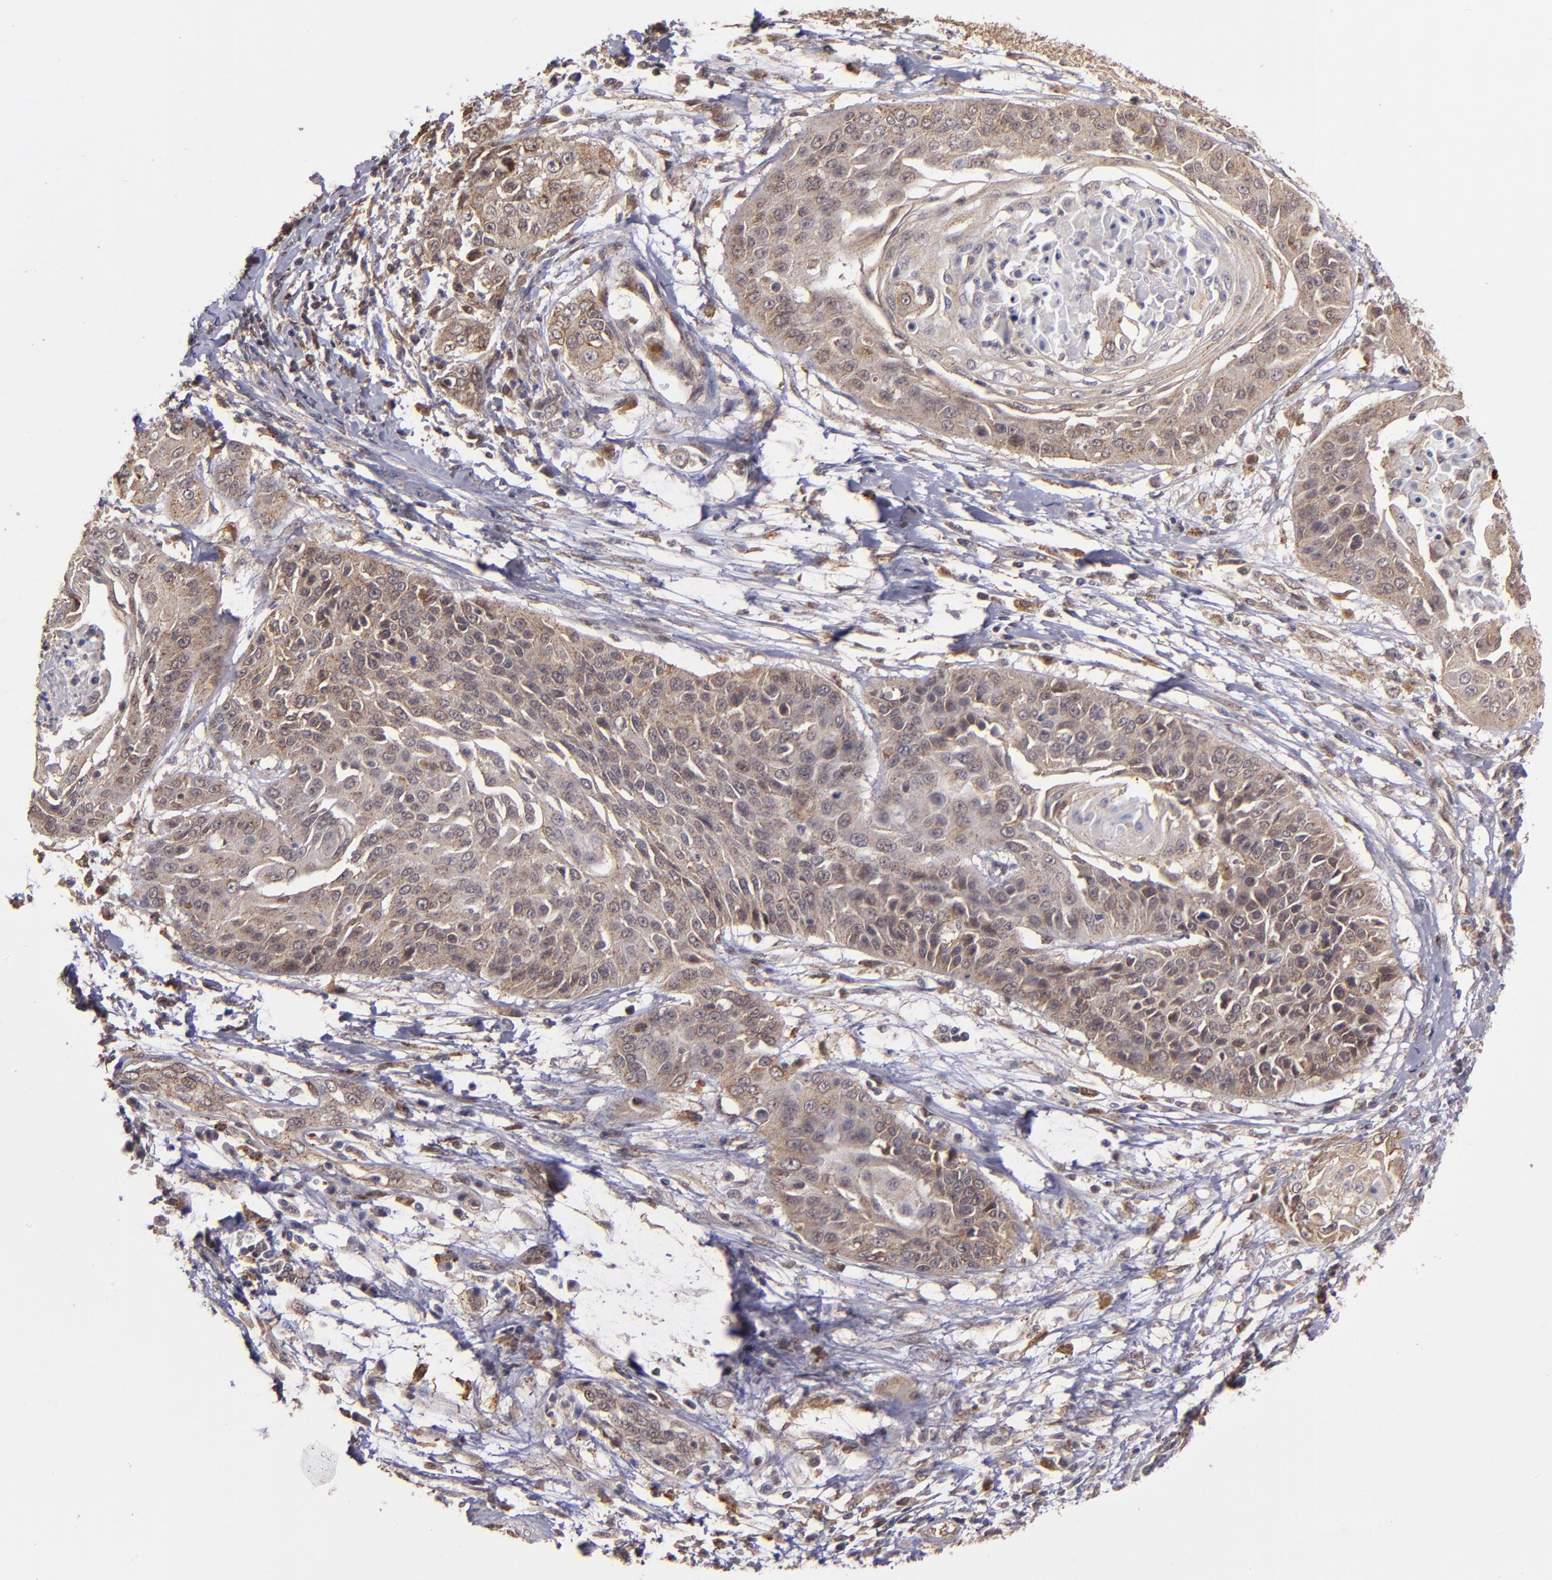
{"staining": {"intensity": "weak", "quantity": ">75%", "location": "cytoplasmic/membranous,nuclear"}, "tissue": "cervical cancer", "cell_type": "Tumor cells", "image_type": "cancer", "snomed": [{"axis": "morphology", "description": "Squamous cell carcinoma, NOS"}, {"axis": "topography", "description": "Cervix"}], "caption": "Immunohistochemistry of human cervical cancer (squamous cell carcinoma) reveals low levels of weak cytoplasmic/membranous and nuclear staining in about >75% of tumor cells. (DAB IHC, brown staining for protein, blue staining for nuclei).", "gene": "SIPA1L1", "patient": {"sex": "female", "age": 64}}